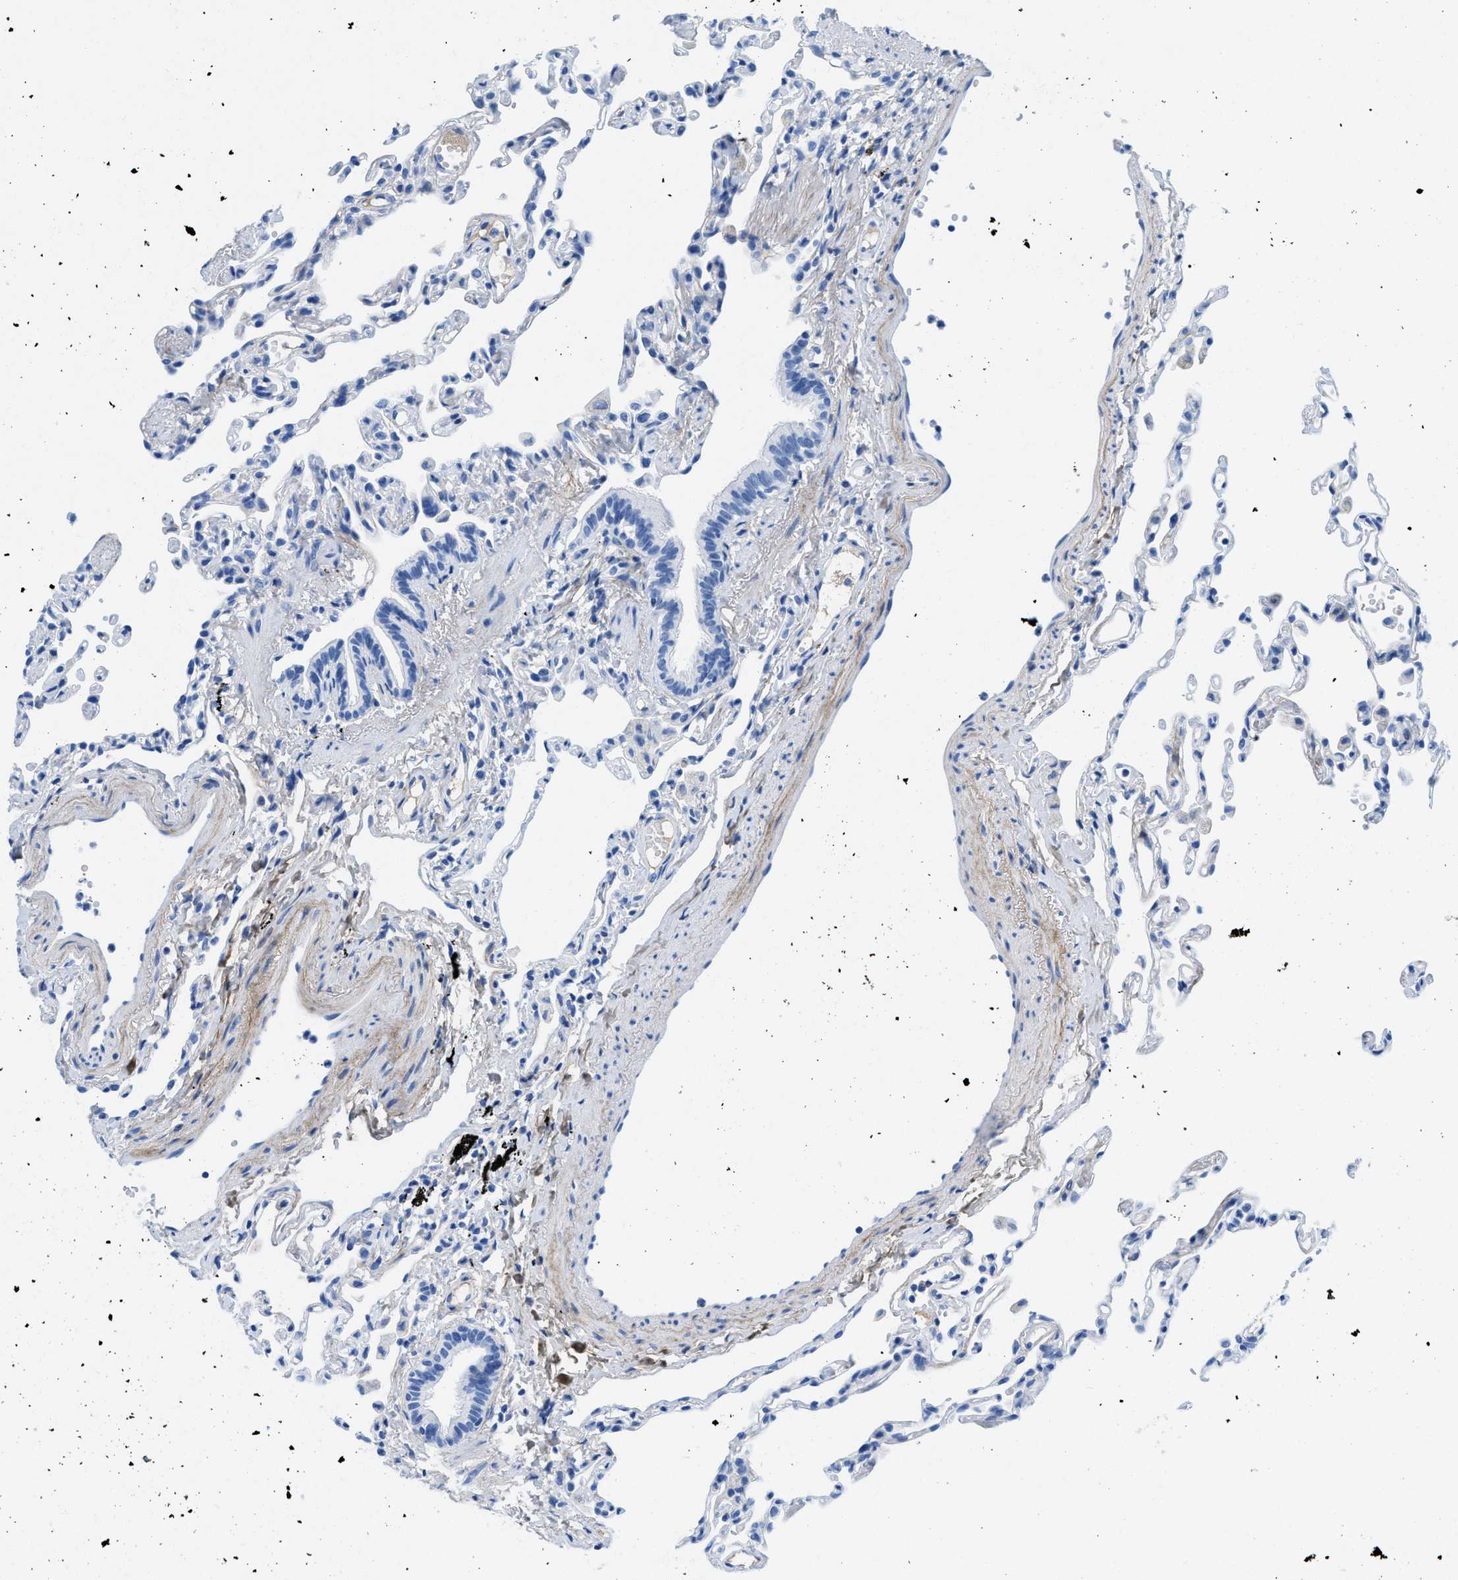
{"staining": {"intensity": "negative", "quantity": "none", "location": "none"}, "tissue": "lung", "cell_type": "Alveolar cells", "image_type": "normal", "snomed": [{"axis": "morphology", "description": "Normal tissue, NOS"}, {"axis": "topography", "description": "Lung"}], "caption": "High magnification brightfield microscopy of benign lung stained with DAB (brown) and counterstained with hematoxylin (blue): alveolar cells show no significant positivity. Nuclei are stained in blue.", "gene": "COL3A1", "patient": {"sex": "female", "age": 49}}